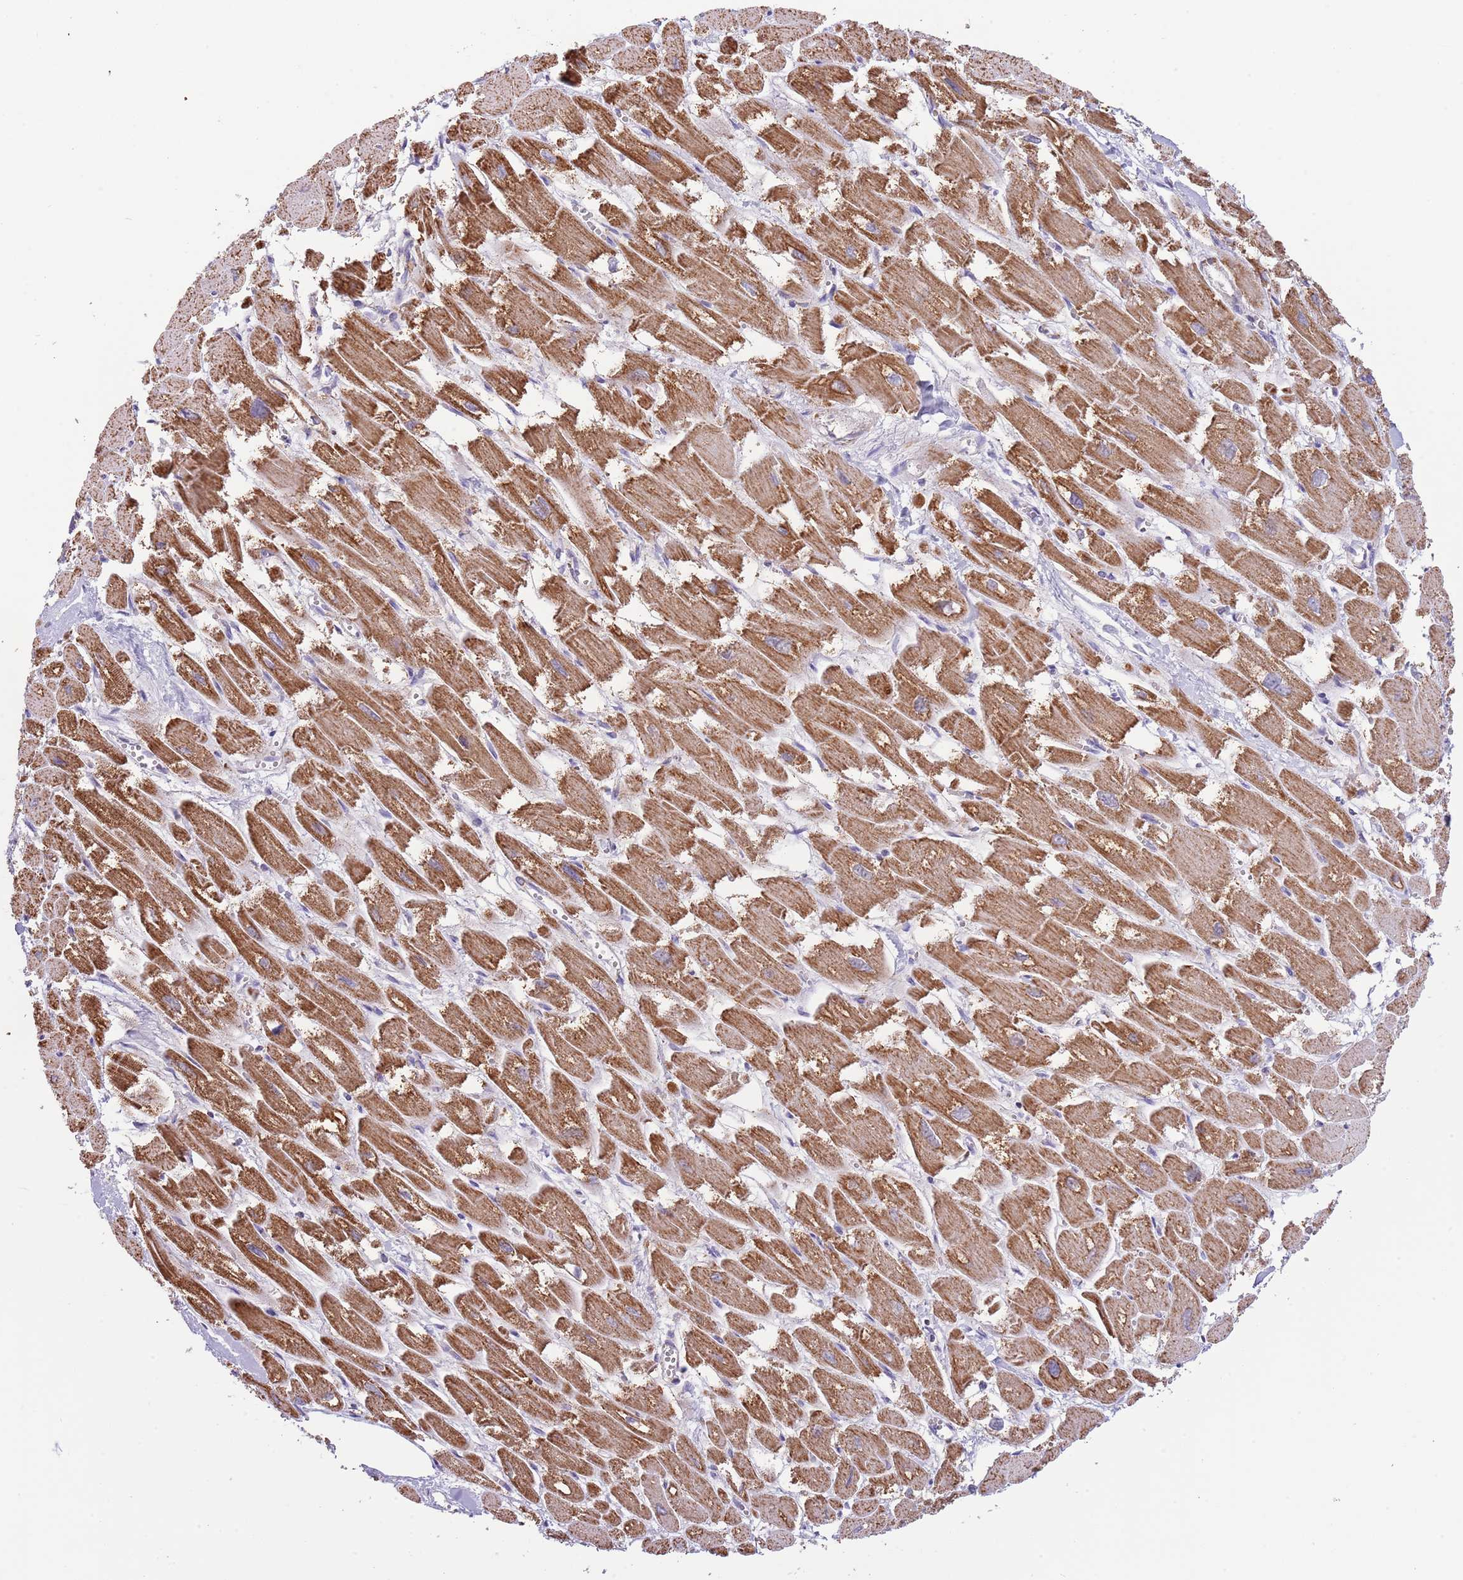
{"staining": {"intensity": "strong", "quantity": ">75%", "location": "cytoplasmic/membranous"}, "tissue": "heart muscle", "cell_type": "Cardiomyocytes", "image_type": "normal", "snomed": [{"axis": "morphology", "description": "Normal tissue, NOS"}, {"axis": "topography", "description": "Heart"}], "caption": "About >75% of cardiomyocytes in normal human heart muscle display strong cytoplasmic/membranous protein positivity as visualized by brown immunohistochemical staining.", "gene": "LHX6", "patient": {"sex": "male", "age": 54}}